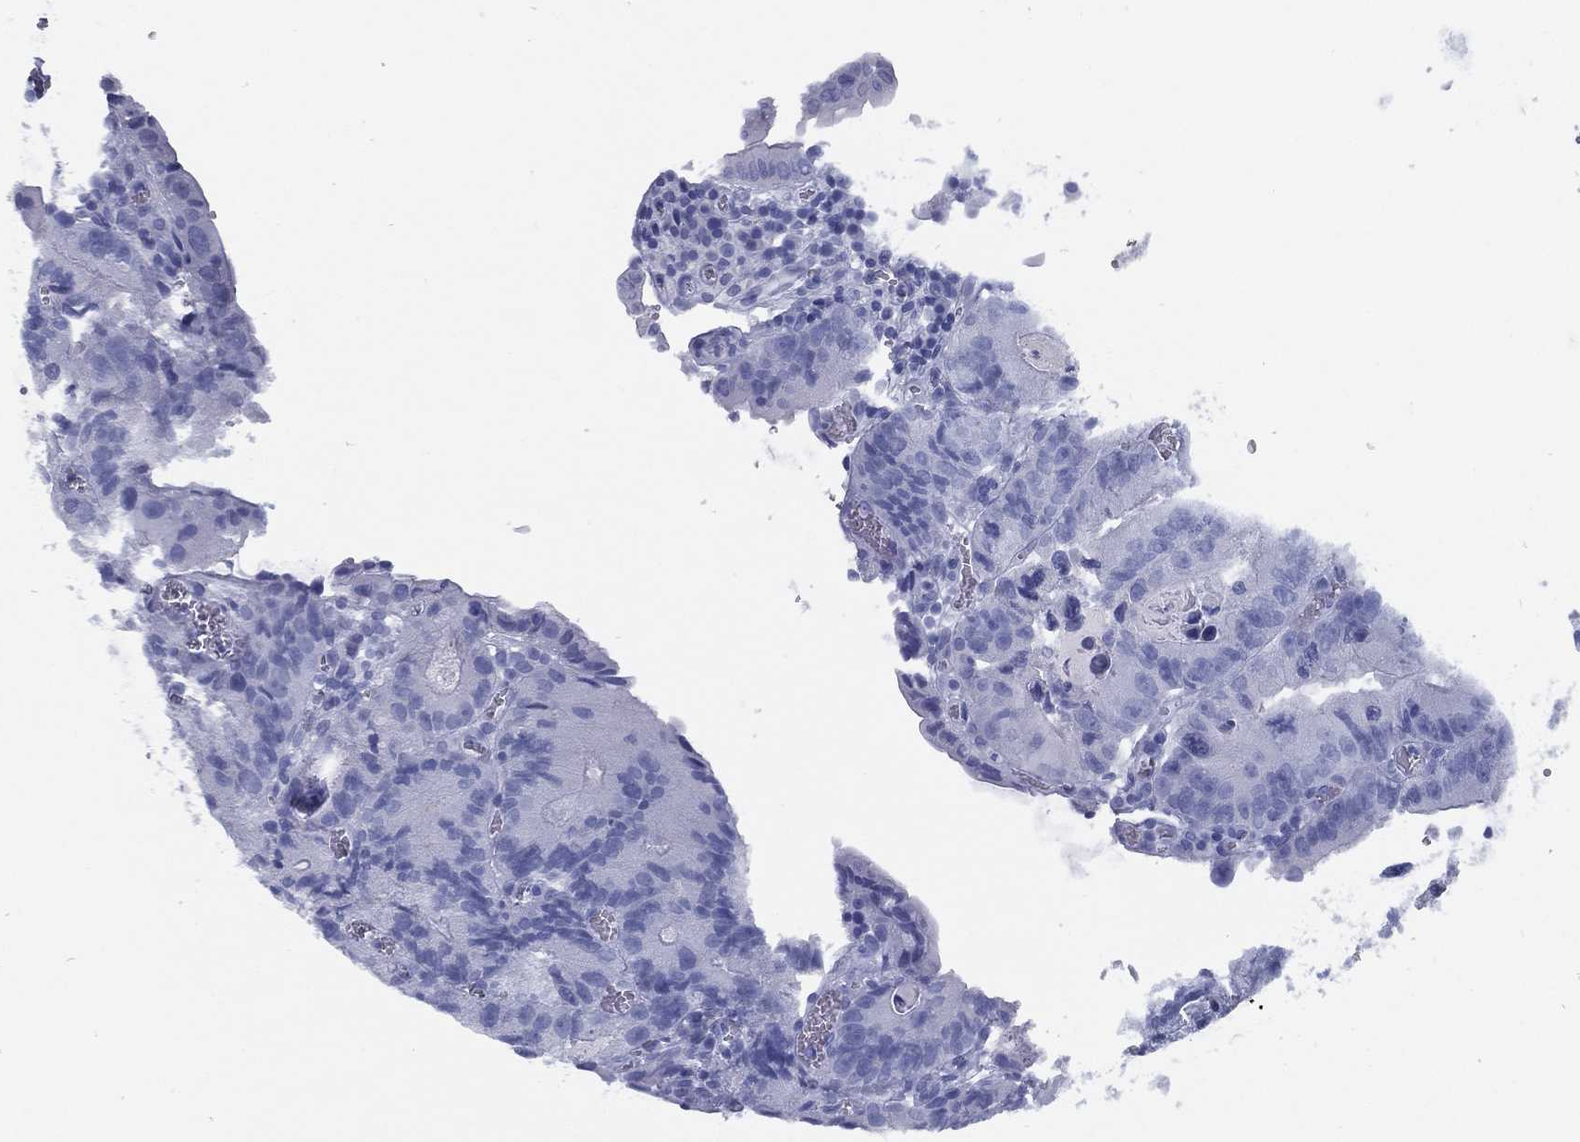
{"staining": {"intensity": "negative", "quantity": "none", "location": "none"}, "tissue": "colorectal cancer", "cell_type": "Tumor cells", "image_type": "cancer", "snomed": [{"axis": "morphology", "description": "Adenocarcinoma, NOS"}, {"axis": "topography", "description": "Colon"}], "caption": "This is an immunohistochemistry histopathology image of colorectal cancer (adenocarcinoma). There is no positivity in tumor cells.", "gene": "TMEM252", "patient": {"sex": "female", "age": 86}}